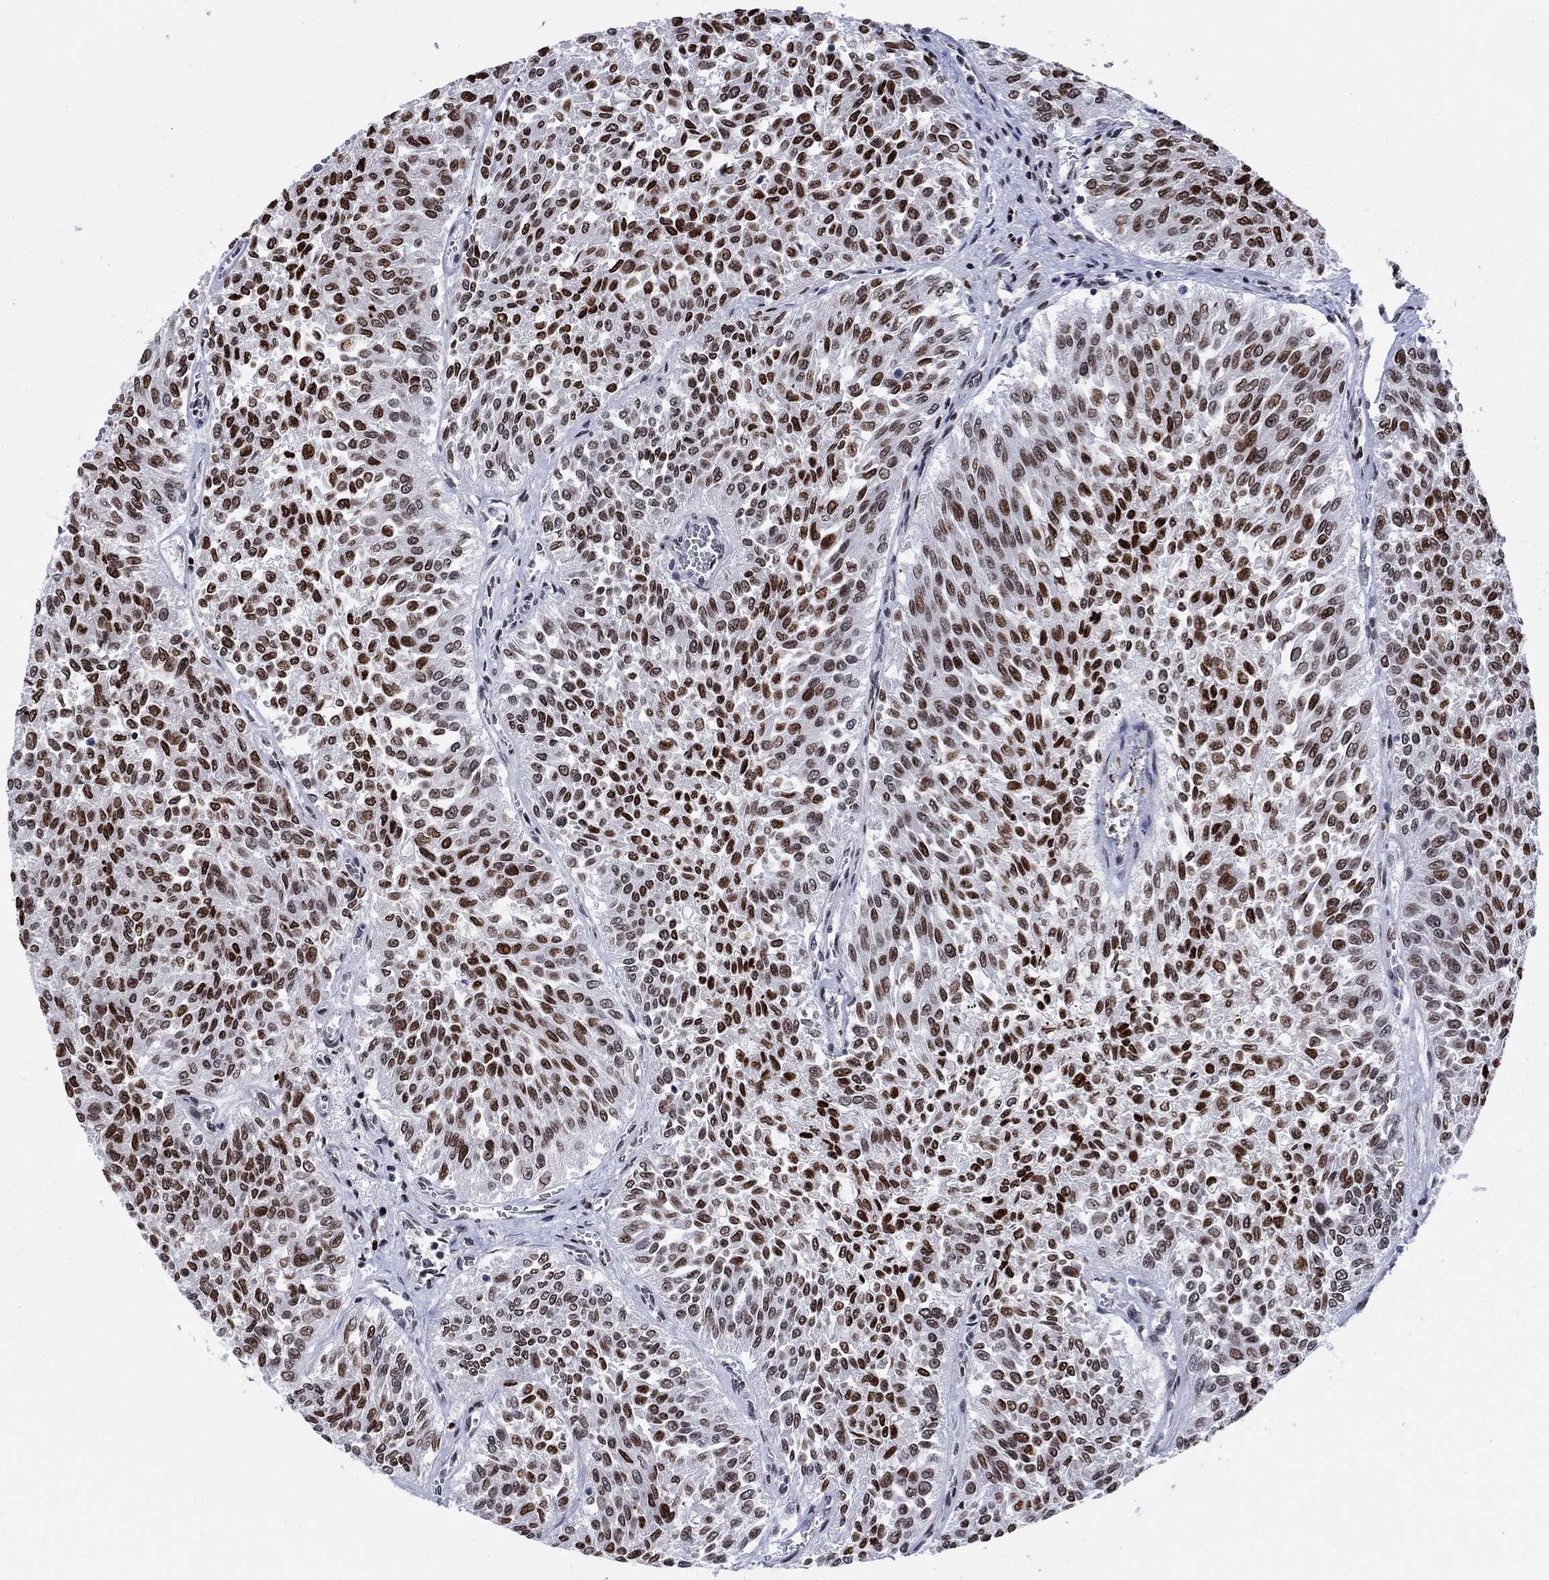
{"staining": {"intensity": "strong", "quantity": "25%-75%", "location": "nuclear"}, "tissue": "urothelial cancer", "cell_type": "Tumor cells", "image_type": "cancer", "snomed": [{"axis": "morphology", "description": "Urothelial carcinoma, Low grade"}, {"axis": "topography", "description": "Urinary bladder"}], "caption": "Approximately 25%-75% of tumor cells in human low-grade urothelial carcinoma demonstrate strong nuclear protein expression as visualized by brown immunohistochemical staining.", "gene": "HMGA1", "patient": {"sex": "male", "age": 78}}